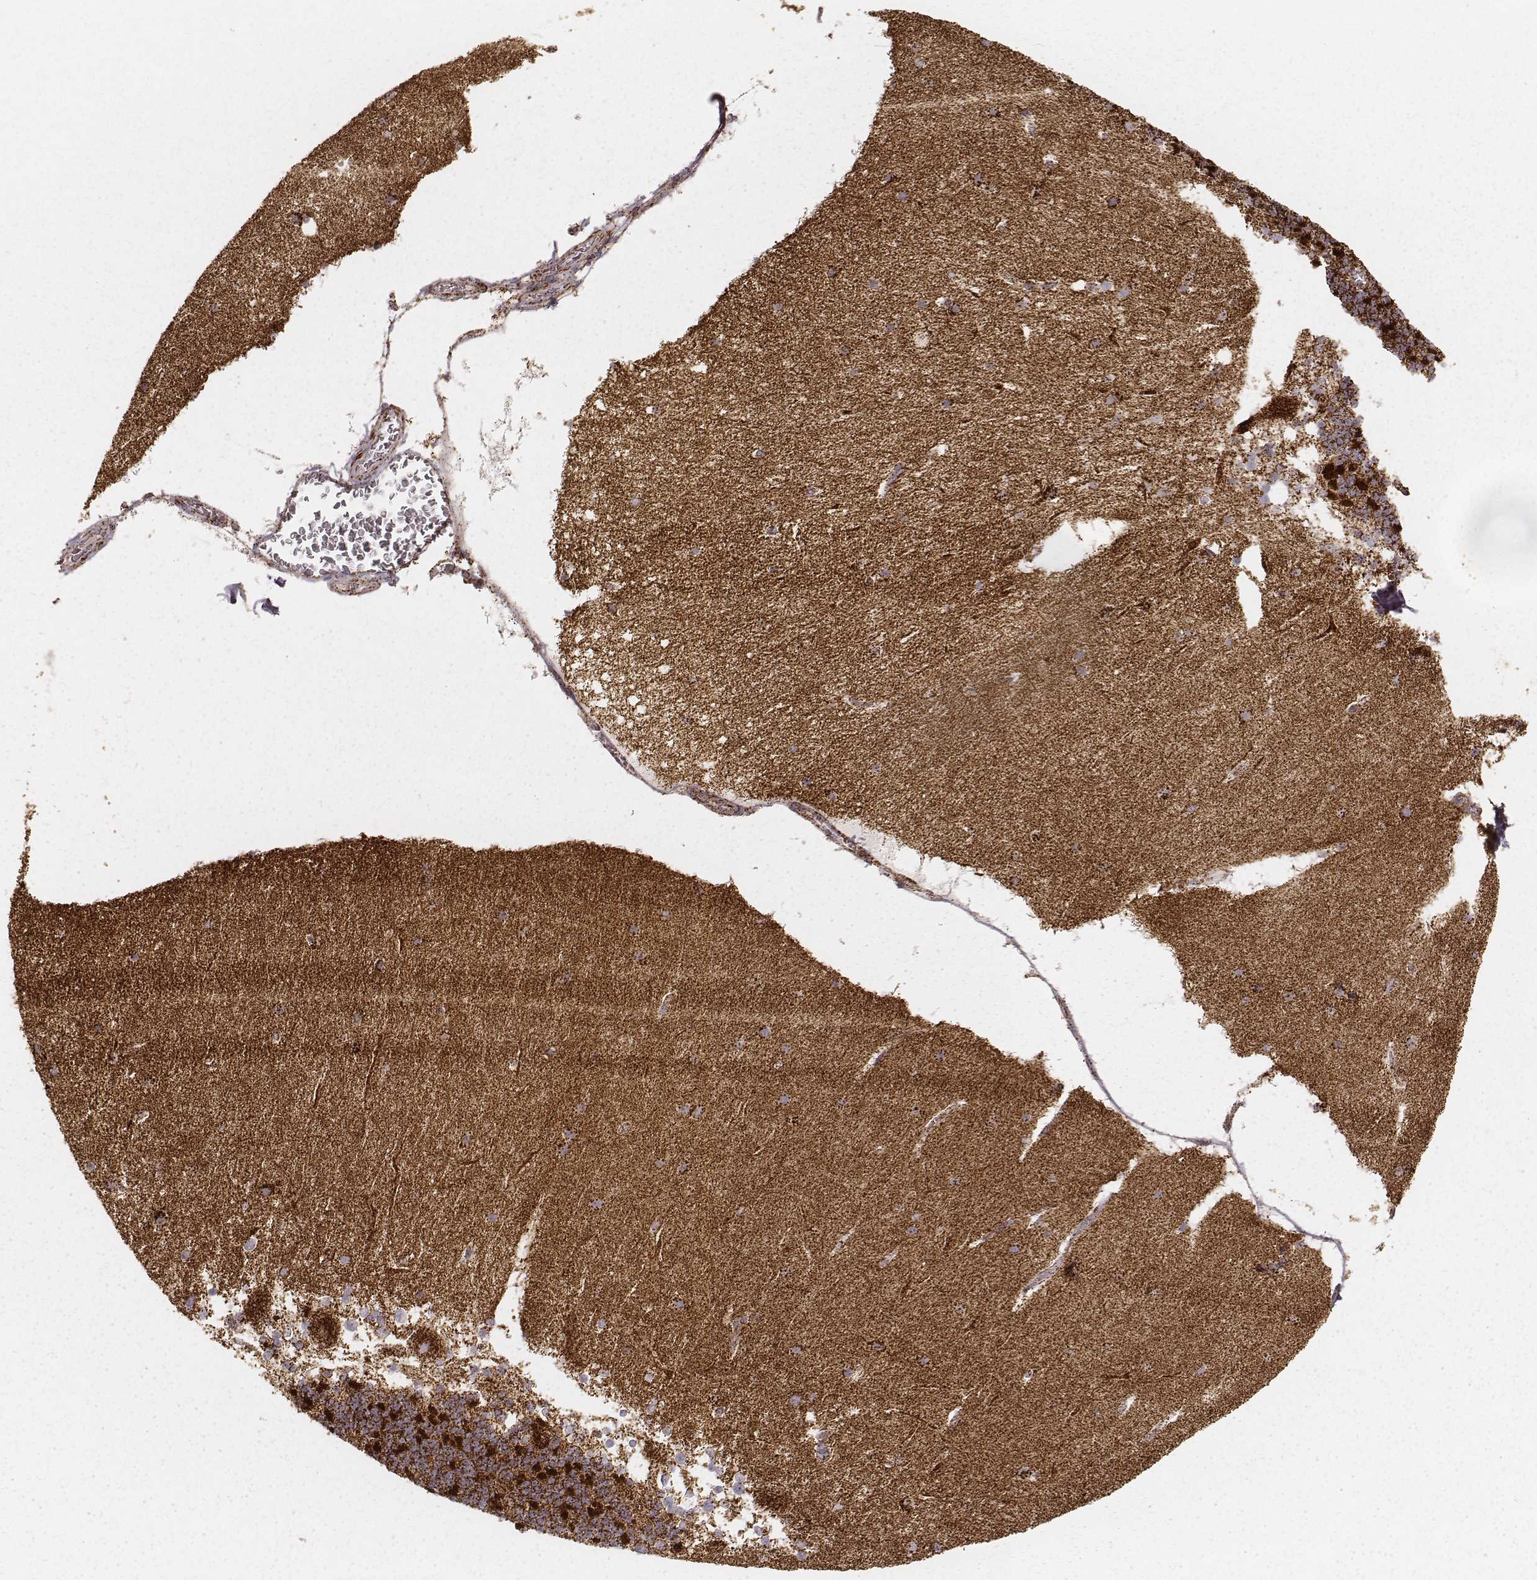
{"staining": {"intensity": "strong", "quantity": ">75%", "location": "cytoplasmic/membranous"}, "tissue": "cerebellum", "cell_type": "Cells in granular layer", "image_type": "normal", "snomed": [{"axis": "morphology", "description": "Normal tissue, NOS"}, {"axis": "topography", "description": "Cerebellum"}], "caption": "The immunohistochemical stain shows strong cytoplasmic/membranous expression in cells in granular layer of normal cerebellum. (brown staining indicates protein expression, while blue staining denotes nuclei).", "gene": "CS", "patient": {"sex": "female", "age": 19}}